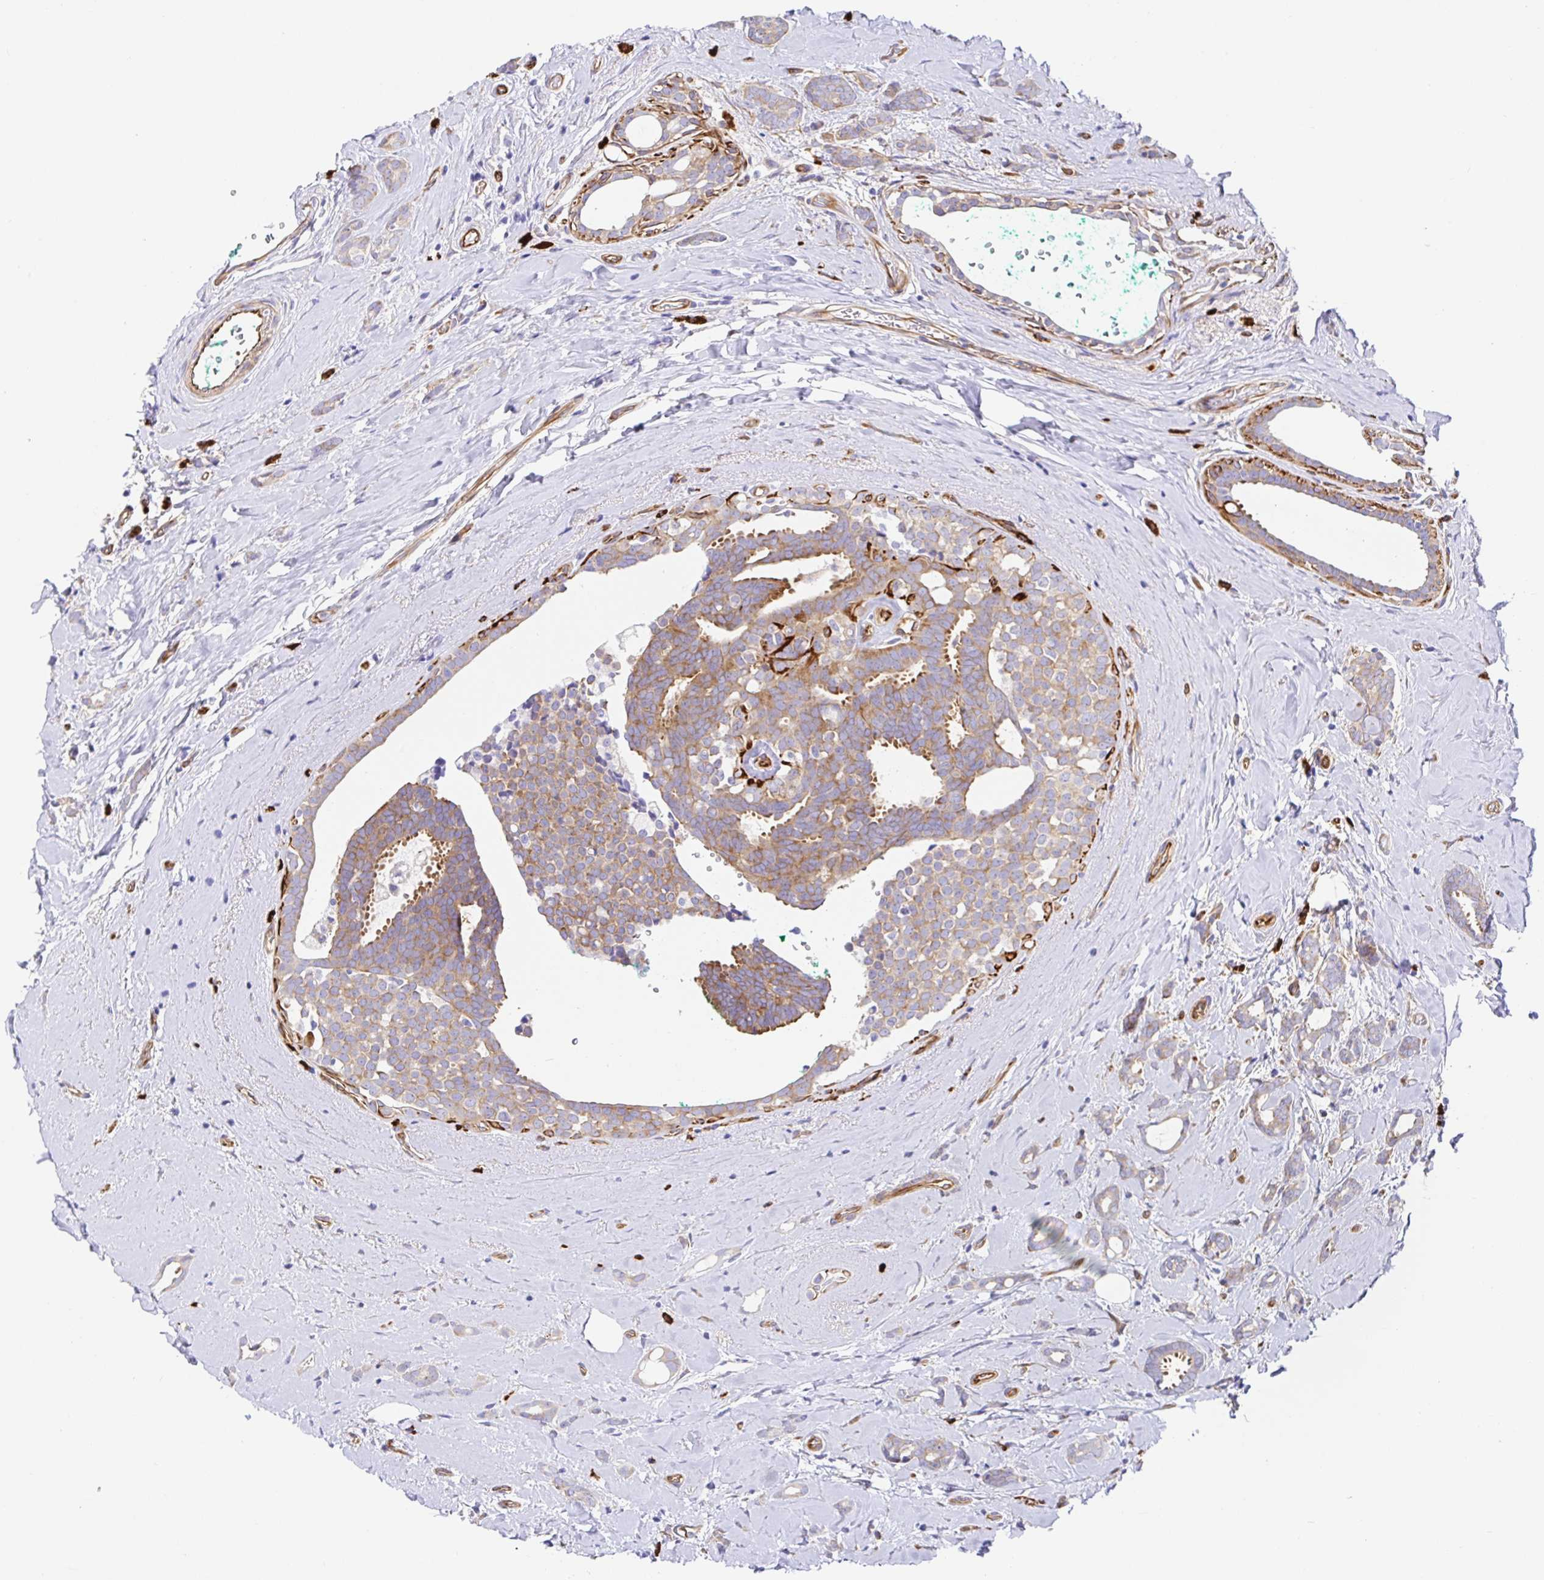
{"staining": {"intensity": "weak", "quantity": "<25%", "location": "cytoplasmic/membranous"}, "tissue": "breast cancer", "cell_type": "Tumor cells", "image_type": "cancer", "snomed": [{"axis": "morphology", "description": "Intraductal carcinoma, in situ"}, {"axis": "morphology", "description": "Duct carcinoma"}, {"axis": "morphology", "description": "Lobular carcinoma, in situ"}, {"axis": "topography", "description": "Breast"}], "caption": "Lobular carcinoma in situ (breast) was stained to show a protein in brown. There is no significant staining in tumor cells. (DAB (3,3'-diaminobenzidine) immunohistochemistry with hematoxylin counter stain).", "gene": "DOCK1", "patient": {"sex": "female", "age": 44}}